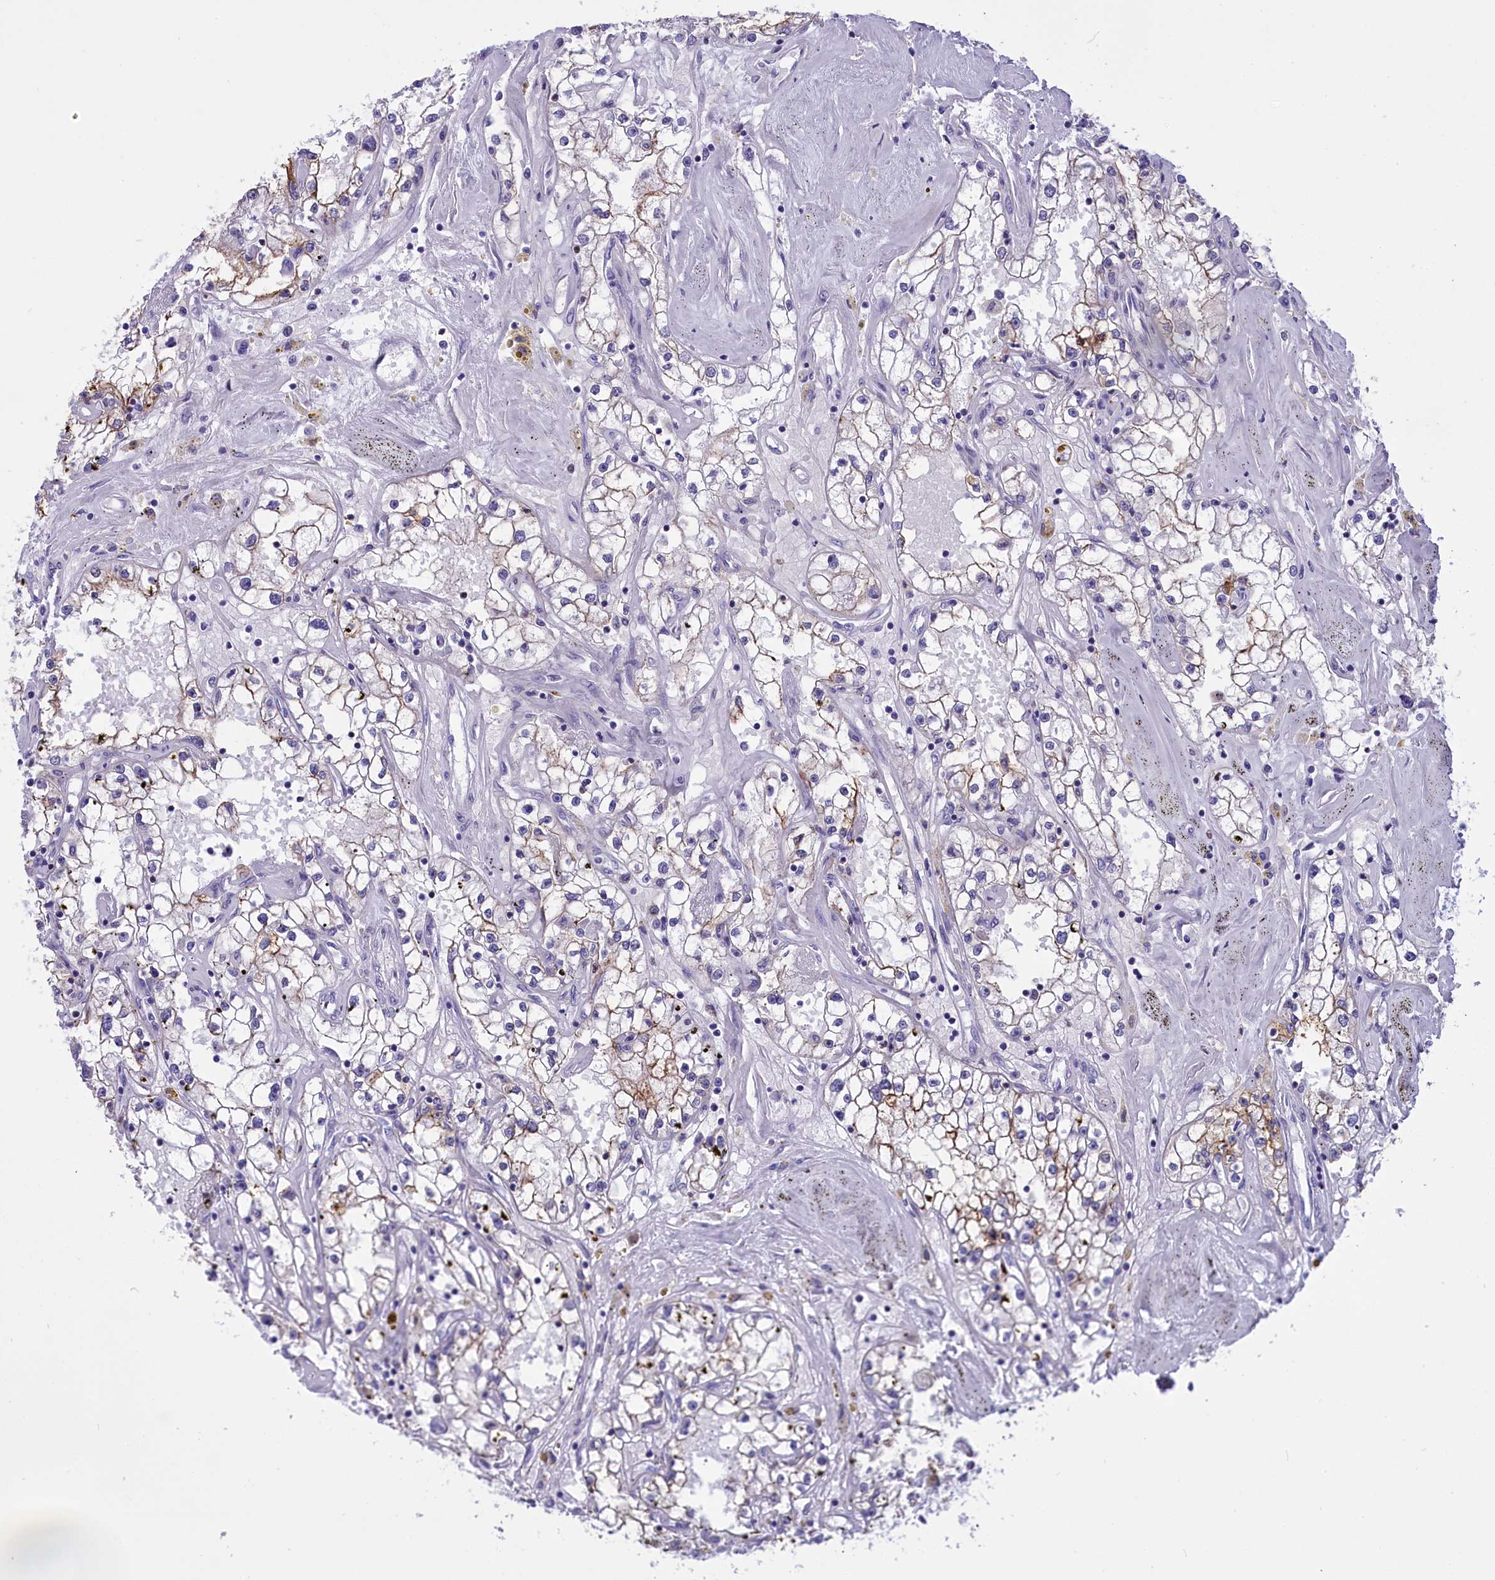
{"staining": {"intensity": "moderate", "quantity": "<25%", "location": "cytoplasmic/membranous"}, "tissue": "renal cancer", "cell_type": "Tumor cells", "image_type": "cancer", "snomed": [{"axis": "morphology", "description": "Adenocarcinoma, NOS"}, {"axis": "topography", "description": "Kidney"}], "caption": "A photomicrograph showing moderate cytoplasmic/membranous expression in about <25% of tumor cells in adenocarcinoma (renal), as visualized by brown immunohistochemical staining.", "gene": "SPIRE2", "patient": {"sex": "male", "age": 56}}